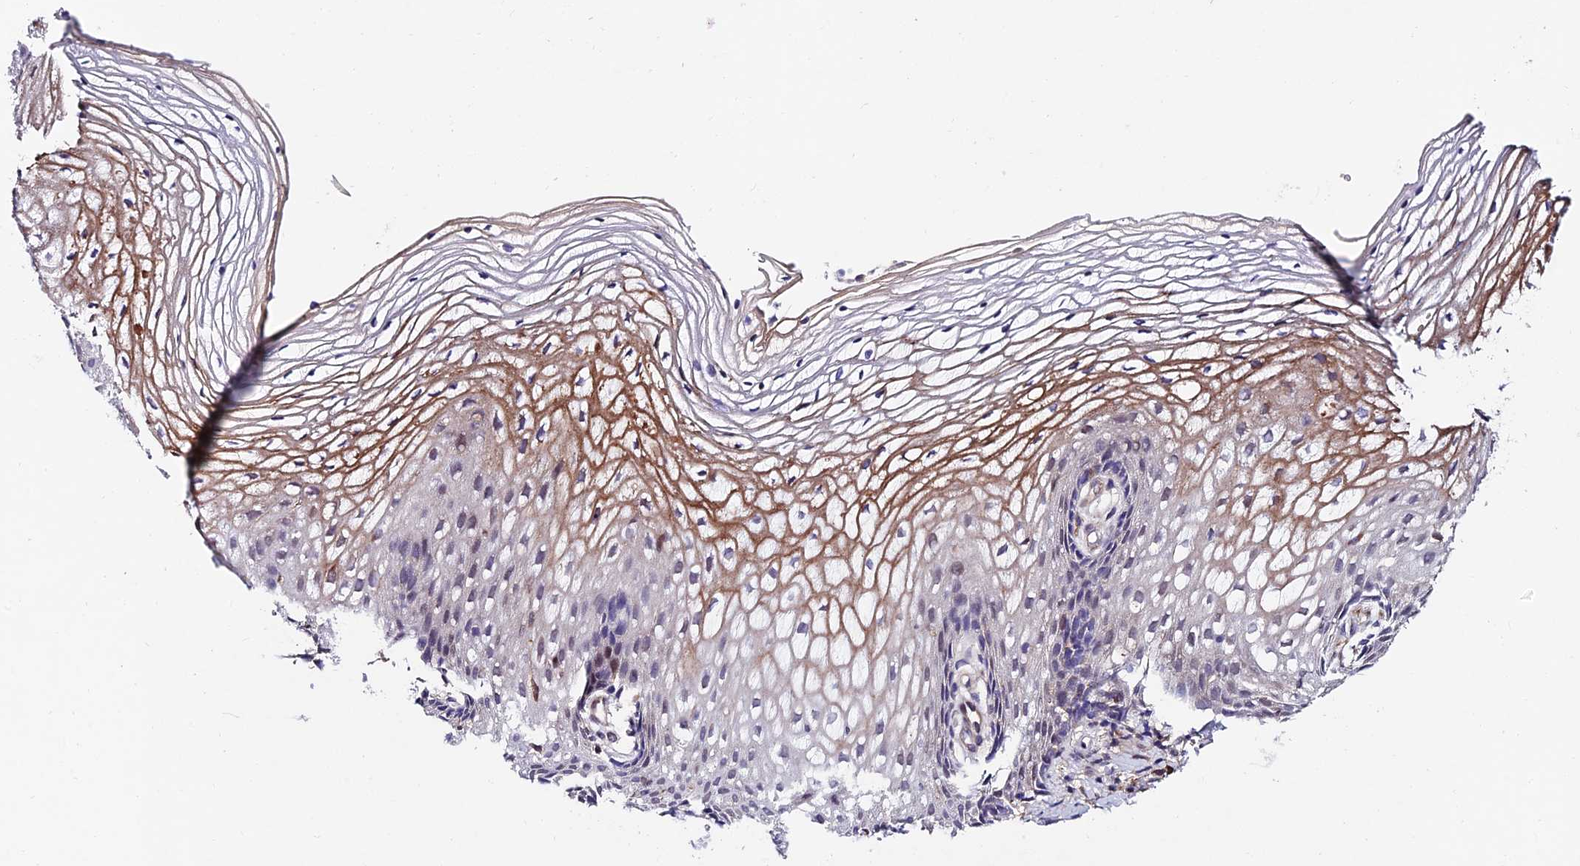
{"staining": {"intensity": "moderate", "quantity": "25%-75%", "location": "cytoplasmic/membranous,nuclear"}, "tissue": "vagina", "cell_type": "Squamous epithelial cells", "image_type": "normal", "snomed": [{"axis": "morphology", "description": "Normal tissue, NOS"}, {"axis": "topography", "description": "Vagina"}], "caption": "This is an image of immunohistochemistry staining of unremarkable vagina, which shows moderate positivity in the cytoplasmic/membranous,nuclear of squamous epithelial cells.", "gene": "TRIM24", "patient": {"sex": "female", "age": 60}}